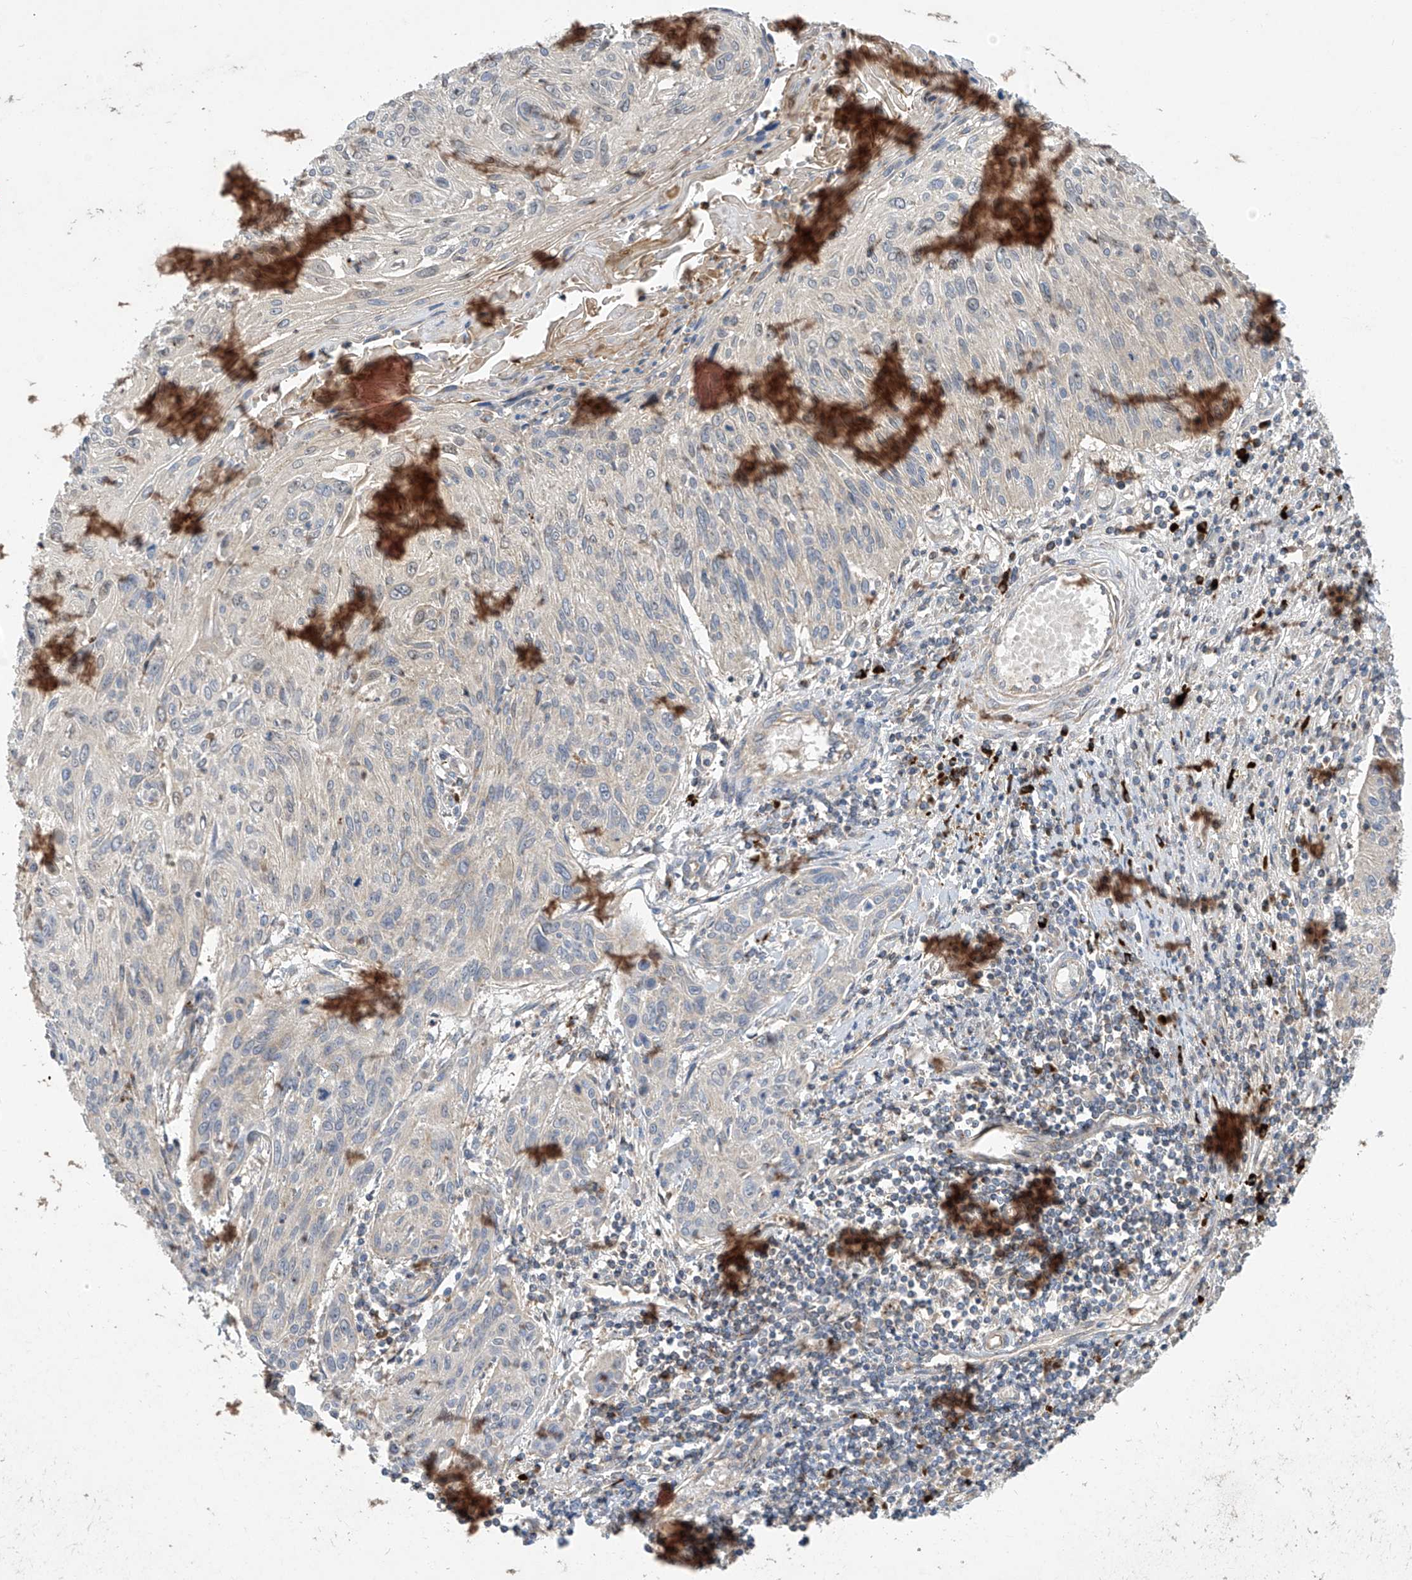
{"staining": {"intensity": "negative", "quantity": "none", "location": "none"}, "tissue": "cervical cancer", "cell_type": "Tumor cells", "image_type": "cancer", "snomed": [{"axis": "morphology", "description": "Squamous cell carcinoma, NOS"}, {"axis": "topography", "description": "Cervix"}], "caption": "An immunohistochemistry photomicrograph of cervical squamous cell carcinoma is shown. There is no staining in tumor cells of cervical squamous cell carcinoma.", "gene": "IBA57", "patient": {"sex": "female", "age": 51}}